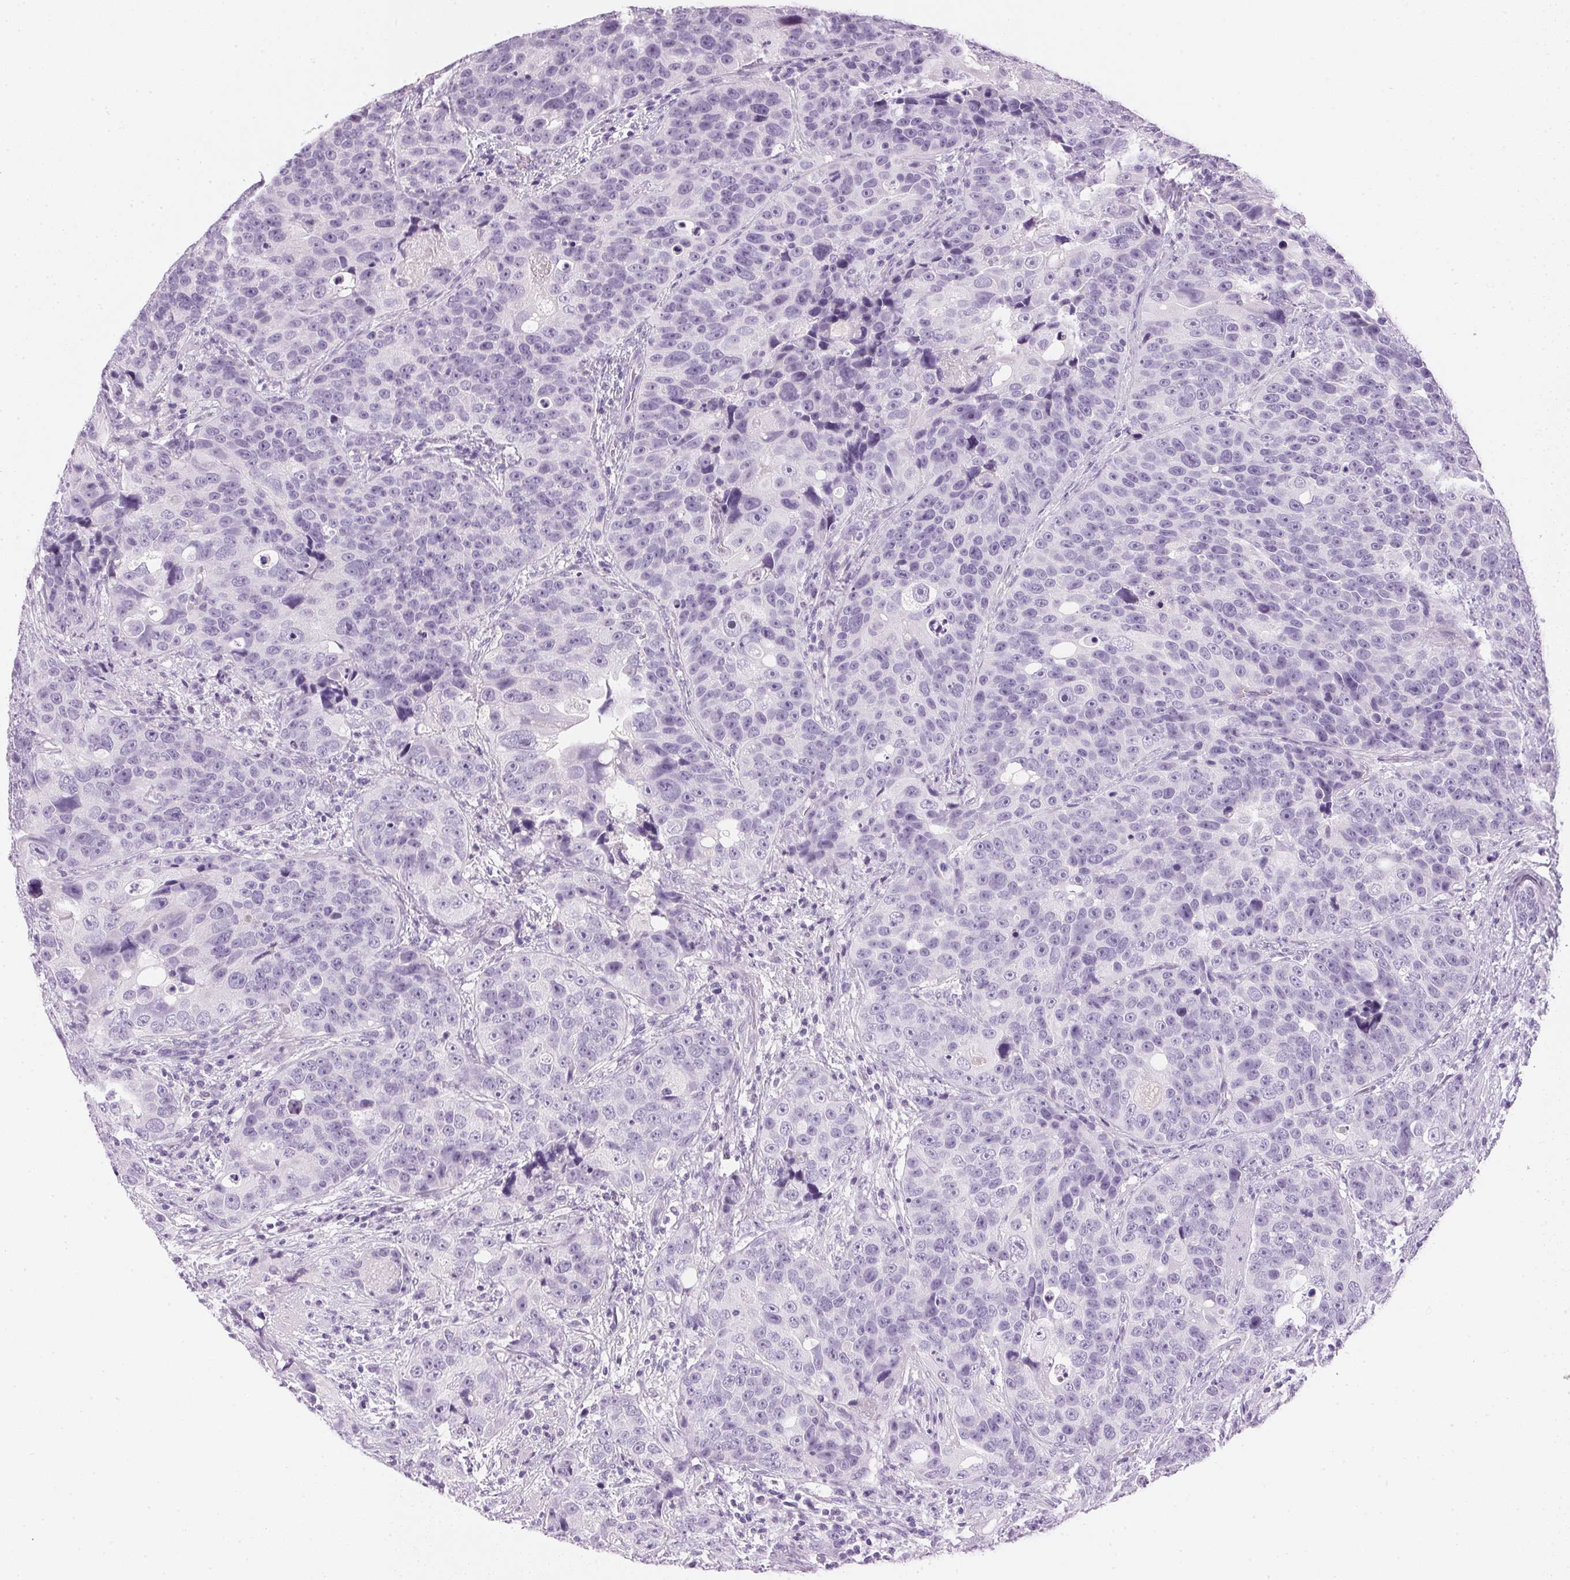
{"staining": {"intensity": "negative", "quantity": "none", "location": "none"}, "tissue": "urothelial cancer", "cell_type": "Tumor cells", "image_type": "cancer", "snomed": [{"axis": "morphology", "description": "Urothelial carcinoma, NOS"}, {"axis": "topography", "description": "Urinary bladder"}], "caption": "This image is of urothelial cancer stained with immunohistochemistry to label a protein in brown with the nuclei are counter-stained blue. There is no positivity in tumor cells.", "gene": "IGFBP1", "patient": {"sex": "male", "age": 52}}